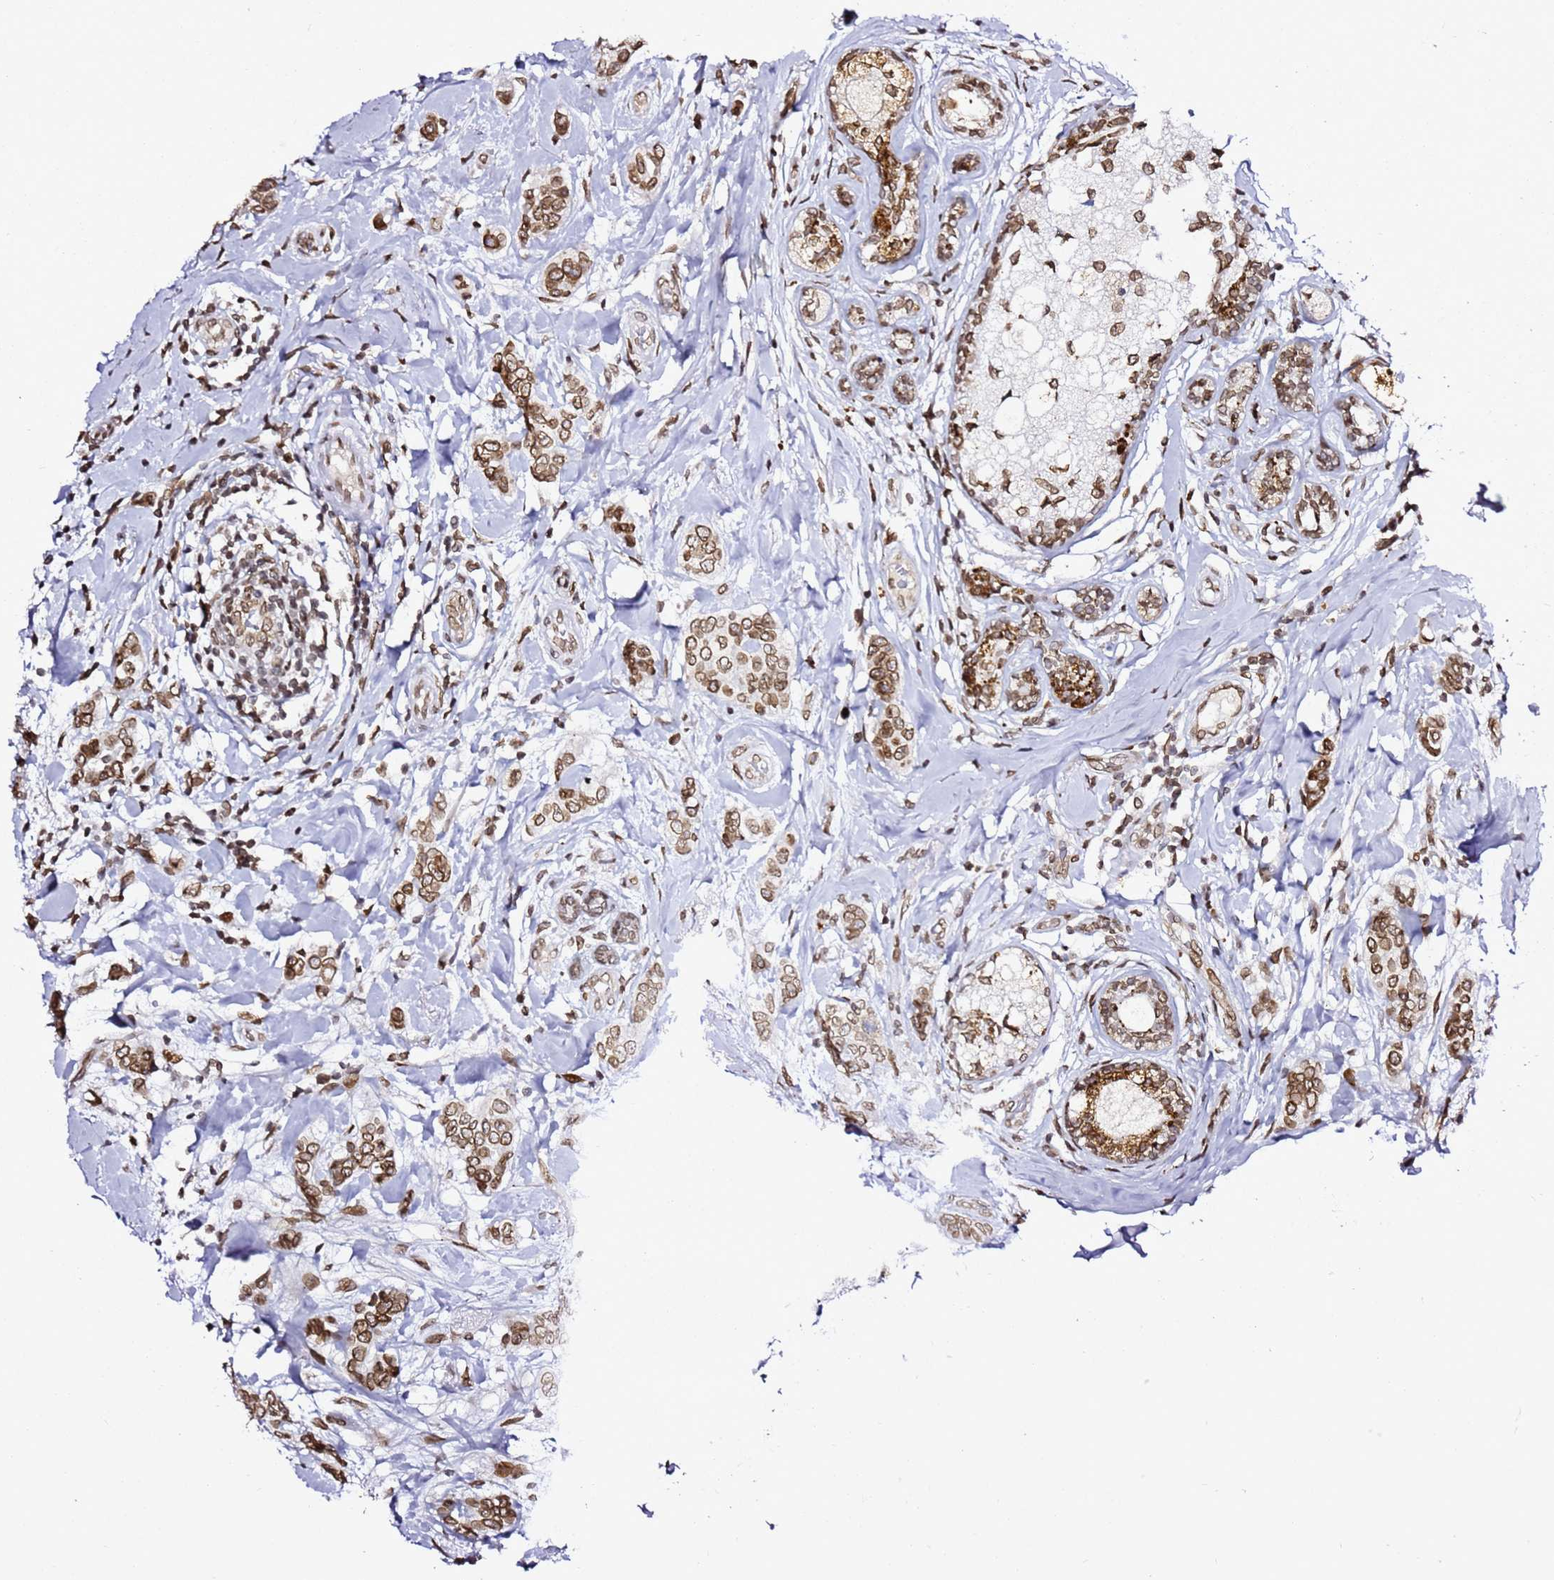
{"staining": {"intensity": "moderate", "quantity": ">75%", "location": "cytoplasmic/membranous,nuclear"}, "tissue": "breast cancer", "cell_type": "Tumor cells", "image_type": "cancer", "snomed": [{"axis": "morphology", "description": "Lobular carcinoma"}, {"axis": "topography", "description": "Breast"}], "caption": "An image of human breast cancer stained for a protein reveals moderate cytoplasmic/membranous and nuclear brown staining in tumor cells.", "gene": "POU6F1", "patient": {"sex": "female", "age": 51}}